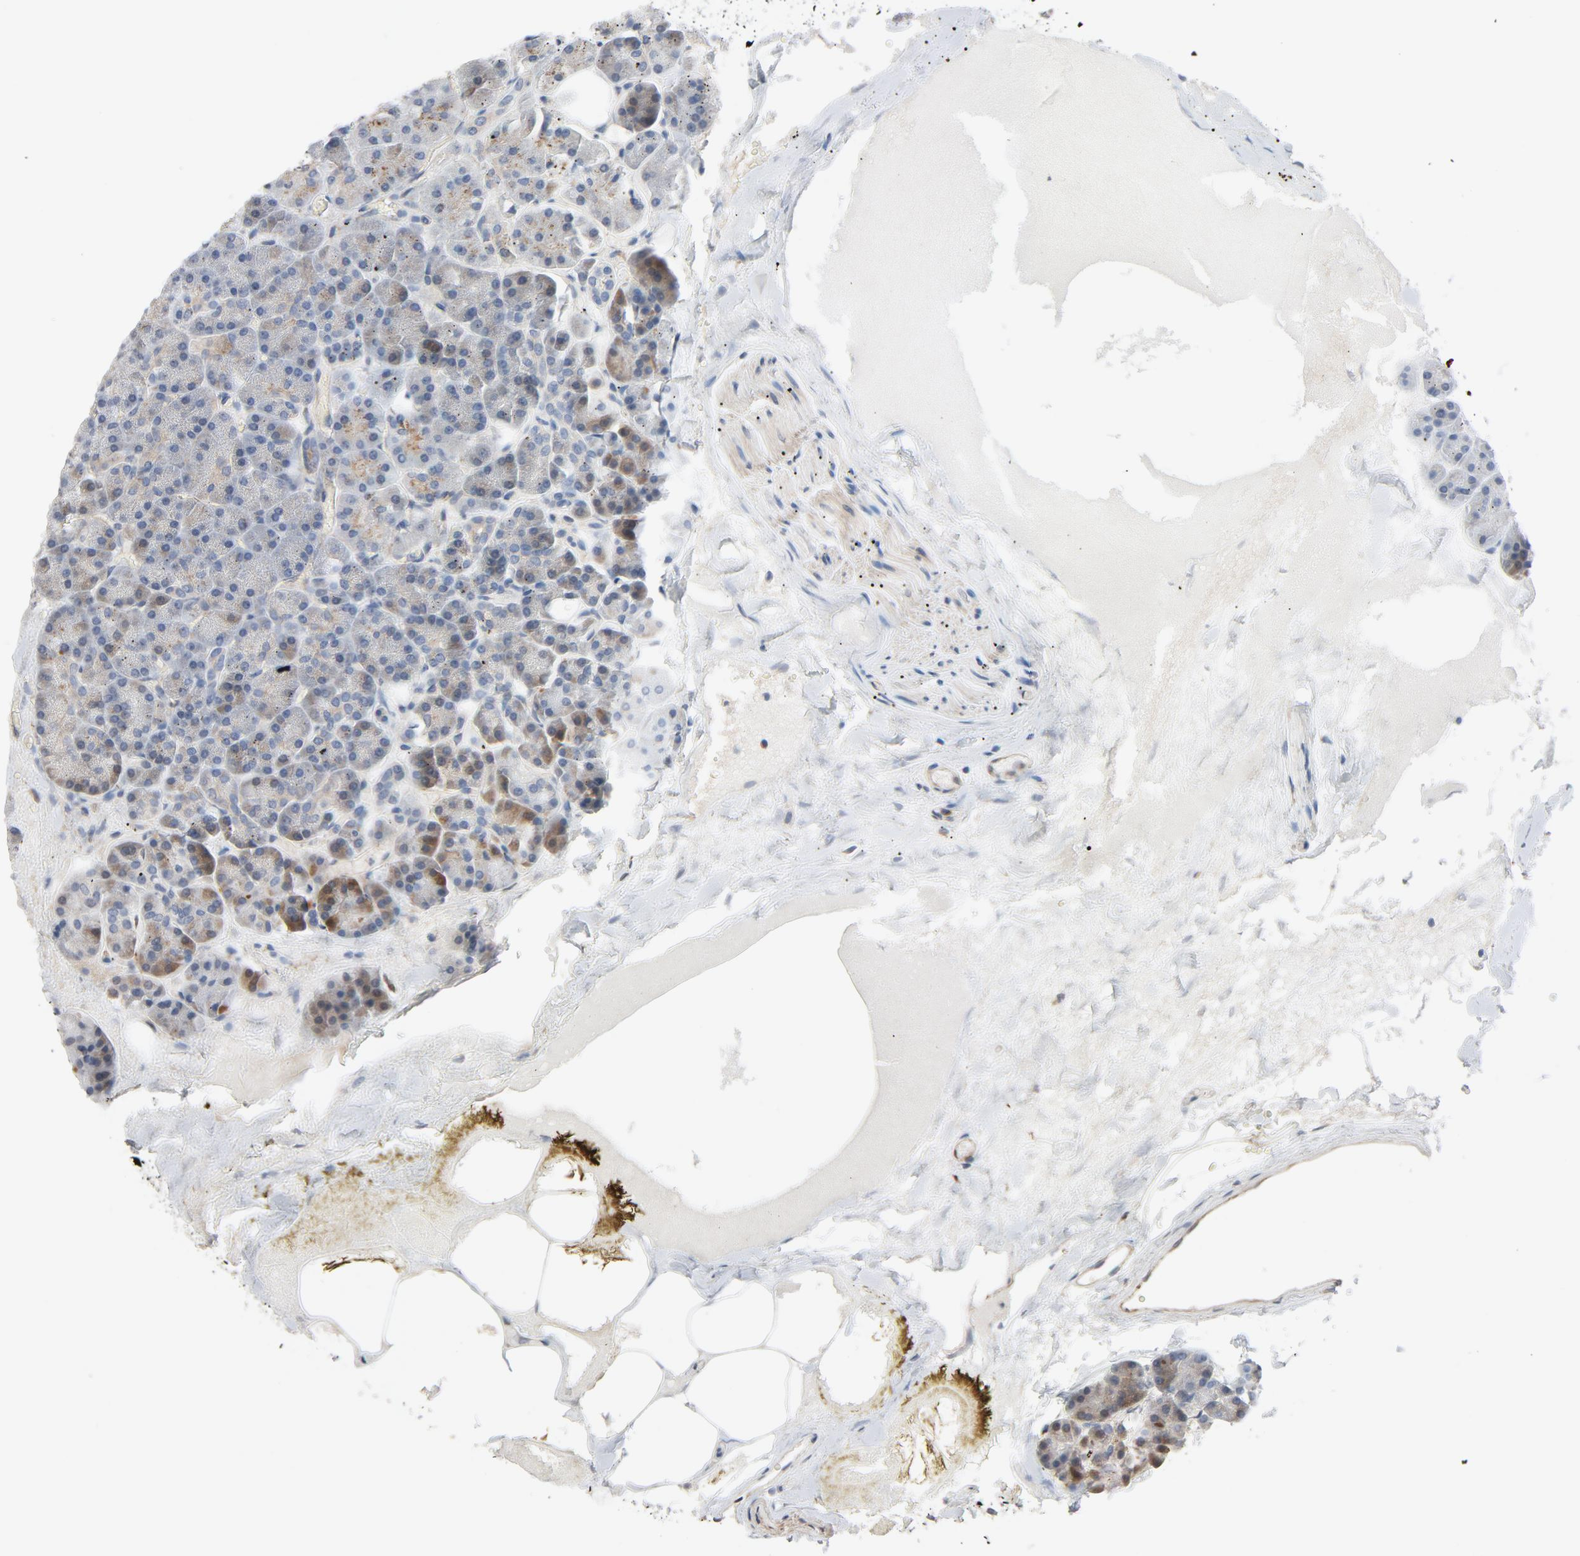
{"staining": {"intensity": "moderate", "quantity": "<25%", "location": "cytoplasmic/membranous"}, "tissue": "pancreas", "cell_type": "Exocrine glandular cells", "image_type": "normal", "snomed": [{"axis": "morphology", "description": "Normal tissue, NOS"}, {"axis": "topography", "description": "Pancreas"}], "caption": "Pancreas stained for a protein exhibits moderate cytoplasmic/membranous positivity in exocrine glandular cells. The staining was performed using DAB (3,3'-diaminobenzidine) to visualize the protein expression in brown, while the nuclei were stained in blue with hematoxylin (Magnification: 20x).", "gene": "TRIOBP", "patient": {"sex": "female", "age": 35}}